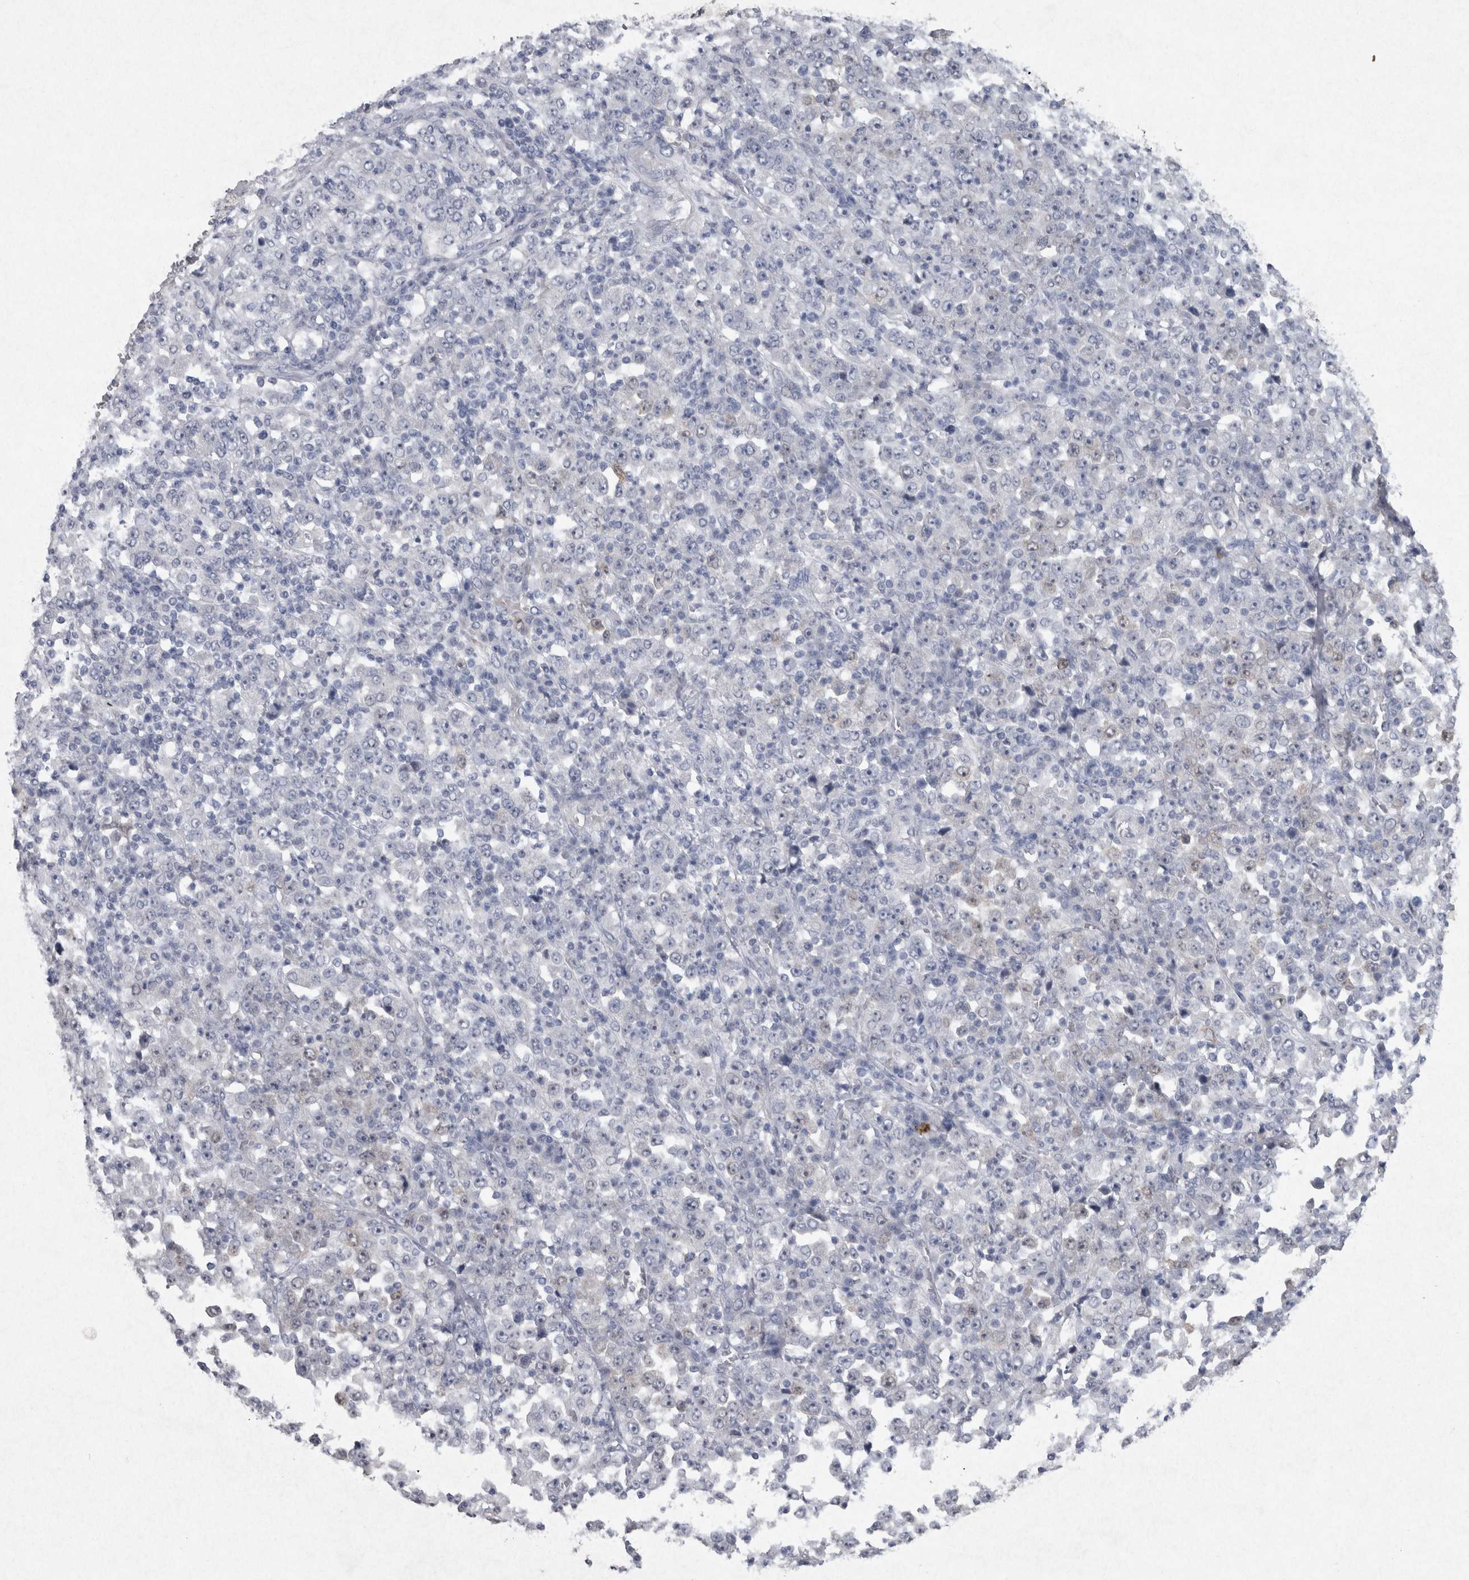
{"staining": {"intensity": "negative", "quantity": "none", "location": "none"}, "tissue": "stomach cancer", "cell_type": "Tumor cells", "image_type": "cancer", "snomed": [{"axis": "morphology", "description": "Normal tissue, NOS"}, {"axis": "morphology", "description": "Adenocarcinoma, NOS"}, {"axis": "topography", "description": "Stomach, upper"}, {"axis": "topography", "description": "Stomach"}], "caption": "Photomicrograph shows no significant protein positivity in tumor cells of stomach adenocarcinoma. (Stains: DAB IHC with hematoxylin counter stain, Microscopy: brightfield microscopy at high magnification).", "gene": "PDX1", "patient": {"sex": "male", "age": 59}}